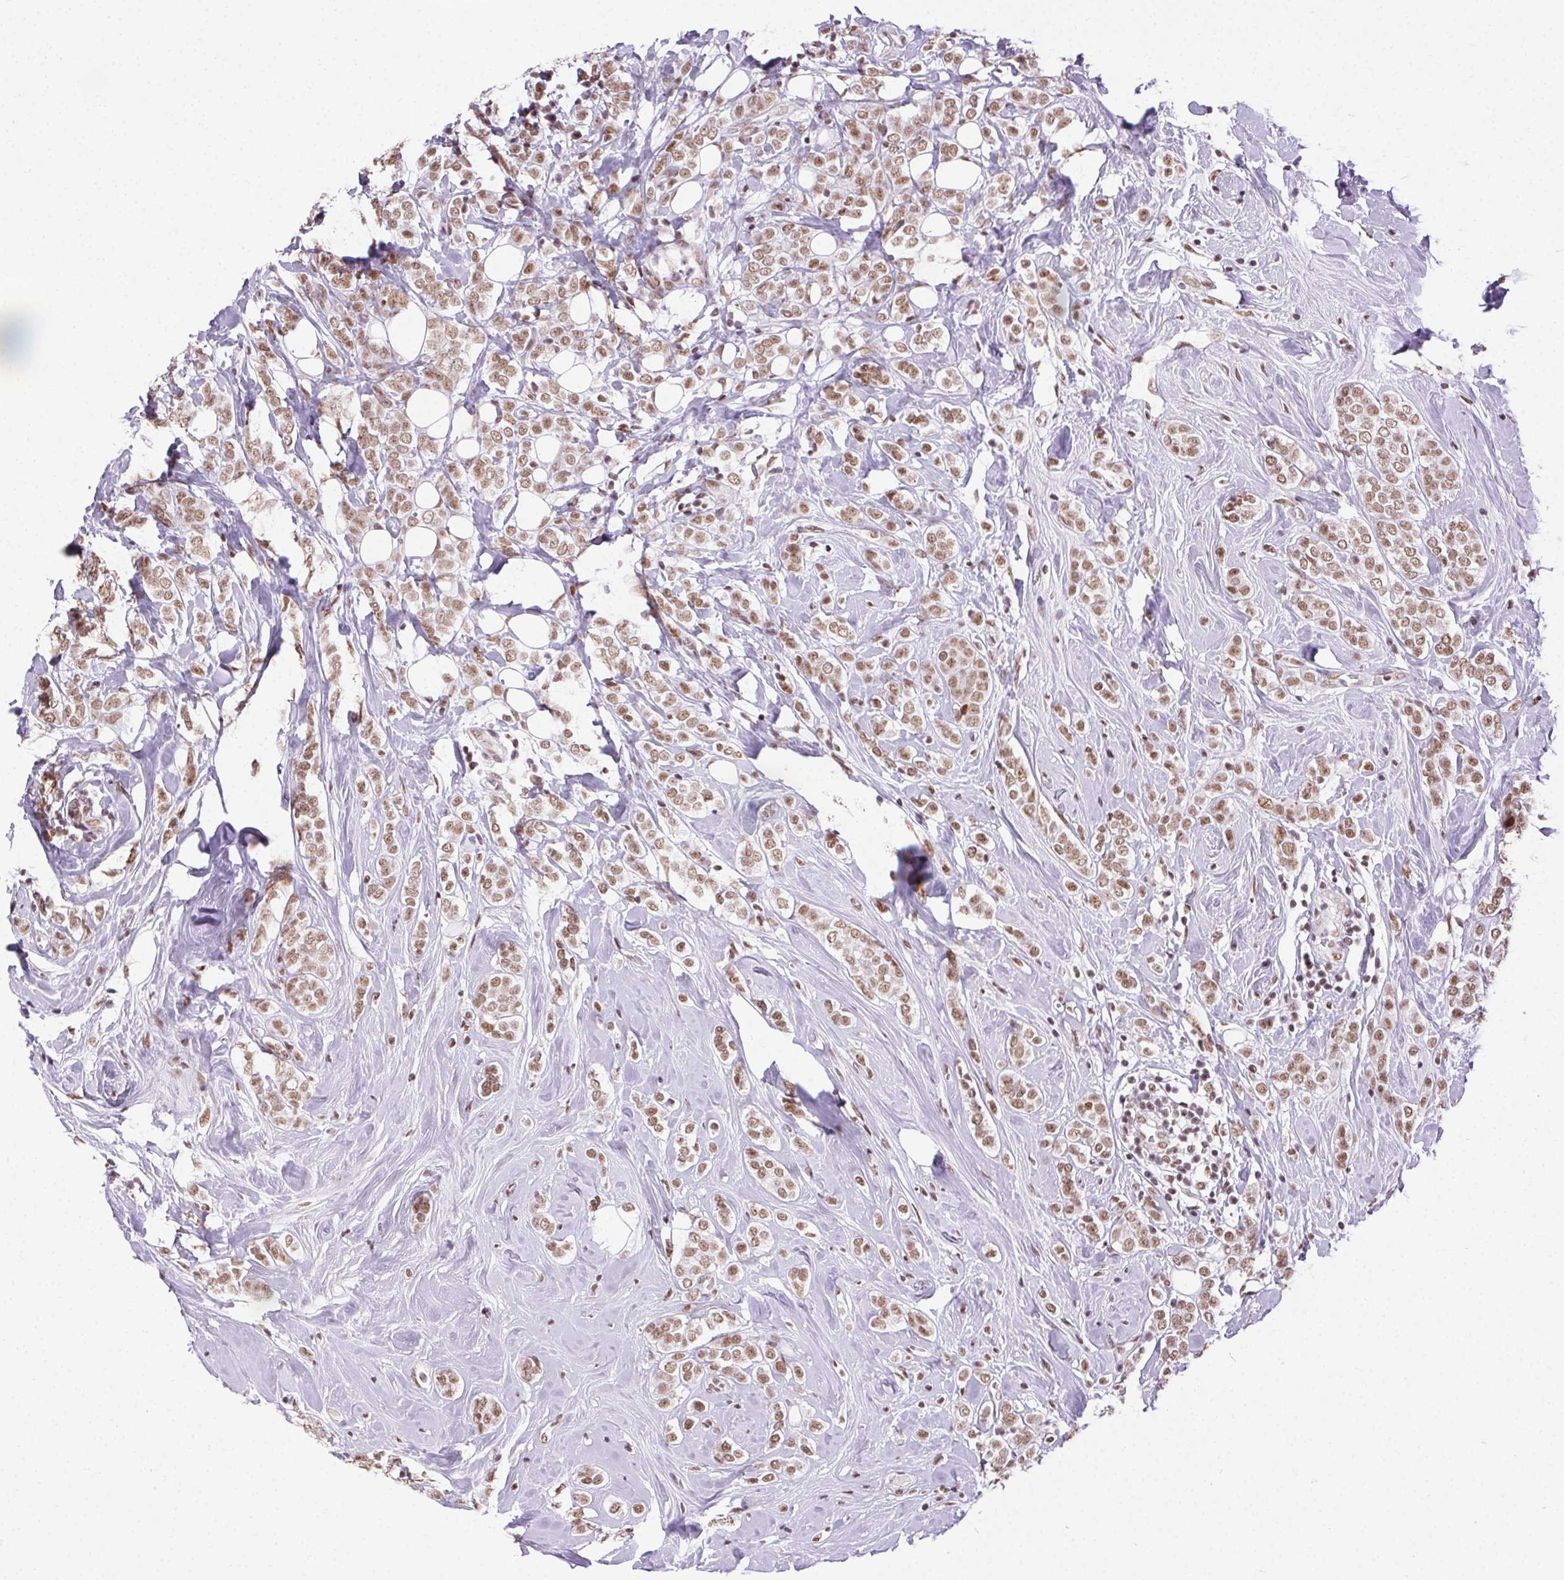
{"staining": {"intensity": "moderate", "quantity": ">75%", "location": "nuclear"}, "tissue": "breast cancer", "cell_type": "Tumor cells", "image_type": "cancer", "snomed": [{"axis": "morphology", "description": "Lobular carcinoma"}, {"axis": "topography", "description": "Breast"}], "caption": "Immunohistochemical staining of human breast cancer reveals moderate nuclear protein expression in about >75% of tumor cells.", "gene": "TRA2B", "patient": {"sex": "female", "age": 49}}